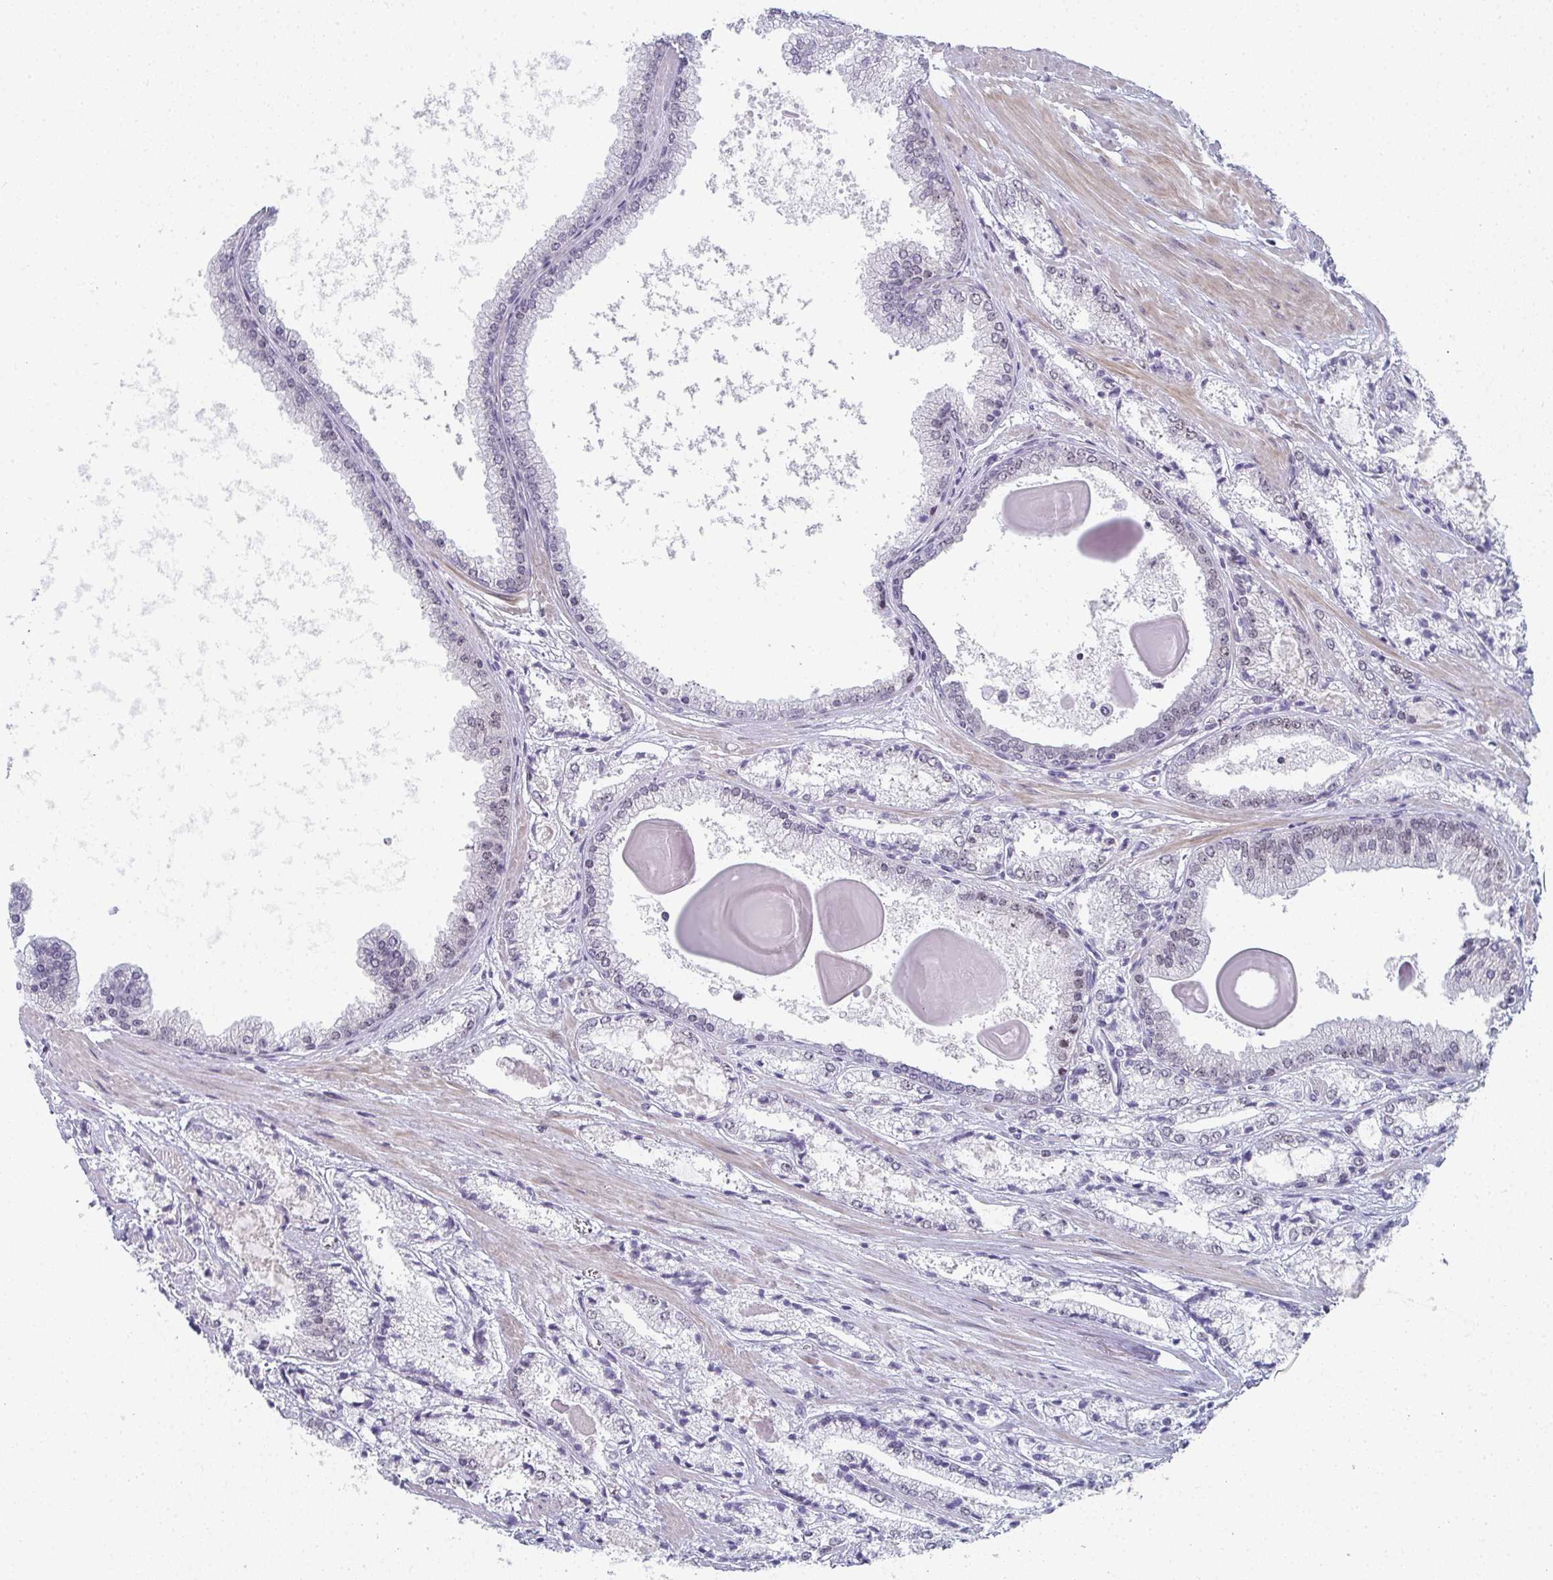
{"staining": {"intensity": "weak", "quantity": "<25%", "location": "nuclear"}, "tissue": "prostate cancer", "cell_type": "Tumor cells", "image_type": "cancer", "snomed": [{"axis": "morphology", "description": "Adenocarcinoma, High grade"}, {"axis": "topography", "description": "Prostate"}], "caption": "Protein analysis of prostate cancer (adenocarcinoma (high-grade)) reveals no significant positivity in tumor cells. (DAB (3,3'-diaminobenzidine) immunohistochemistry (IHC) with hematoxylin counter stain).", "gene": "PYCR3", "patient": {"sex": "male", "age": 64}}